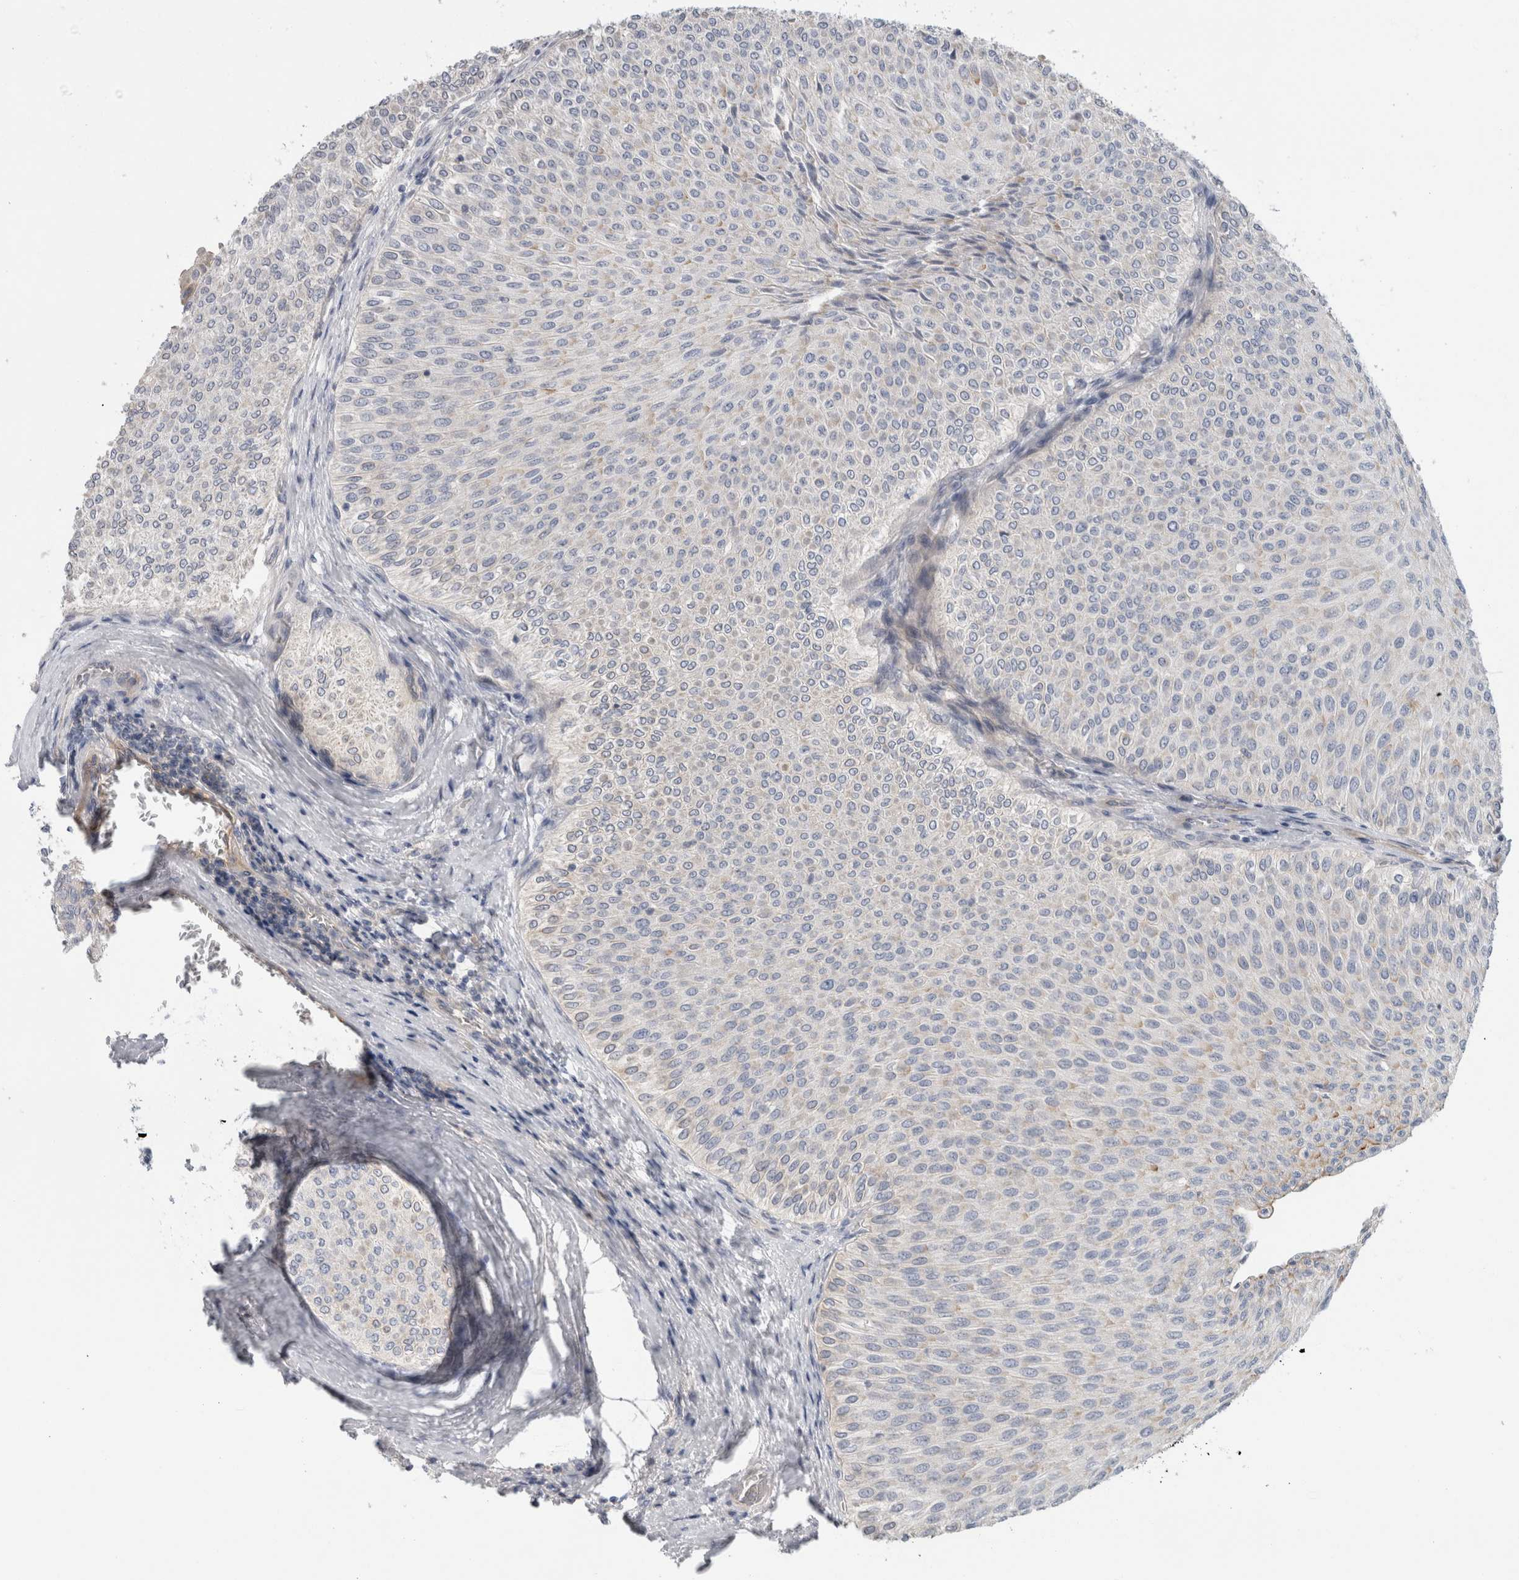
{"staining": {"intensity": "negative", "quantity": "none", "location": "none"}, "tissue": "urothelial cancer", "cell_type": "Tumor cells", "image_type": "cancer", "snomed": [{"axis": "morphology", "description": "Urothelial carcinoma, Low grade"}, {"axis": "topography", "description": "Urinary bladder"}], "caption": "Immunohistochemistry of human urothelial cancer exhibits no staining in tumor cells.", "gene": "CD55", "patient": {"sex": "male", "age": 78}}